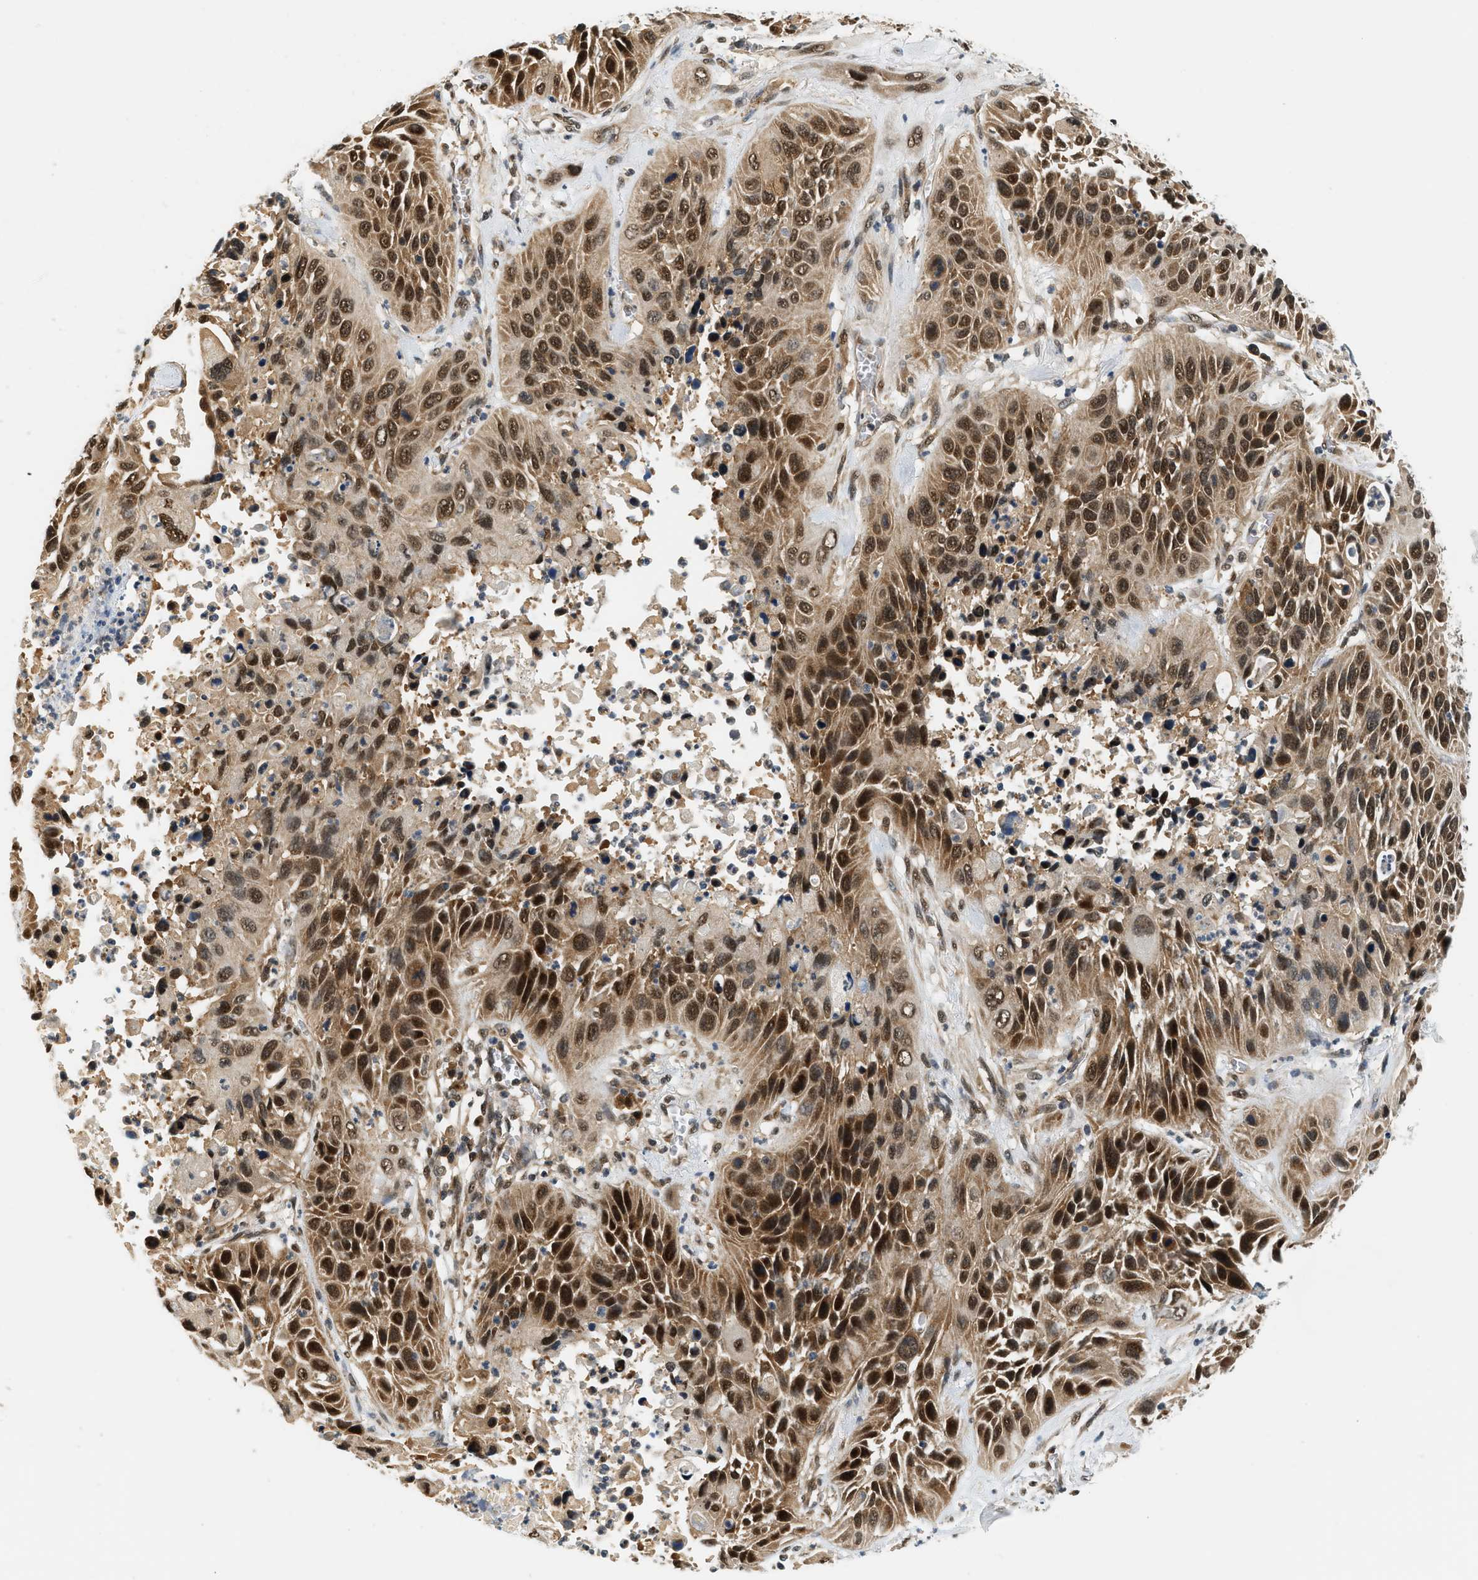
{"staining": {"intensity": "strong", "quantity": ">75%", "location": "cytoplasmic/membranous,nuclear"}, "tissue": "lung cancer", "cell_type": "Tumor cells", "image_type": "cancer", "snomed": [{"axis": "morphology", "description": "Squamous cell carcinoma, NOS"}, {"axis": "topography", "description": "Lung"}], "caption": "Human lung cancer (squamous cell carcinoma) stained with a protein marker exhibits strong staining in tumor cells.", "gene": "PSMD3", "patient": {"sex": "female", "age": 76}}